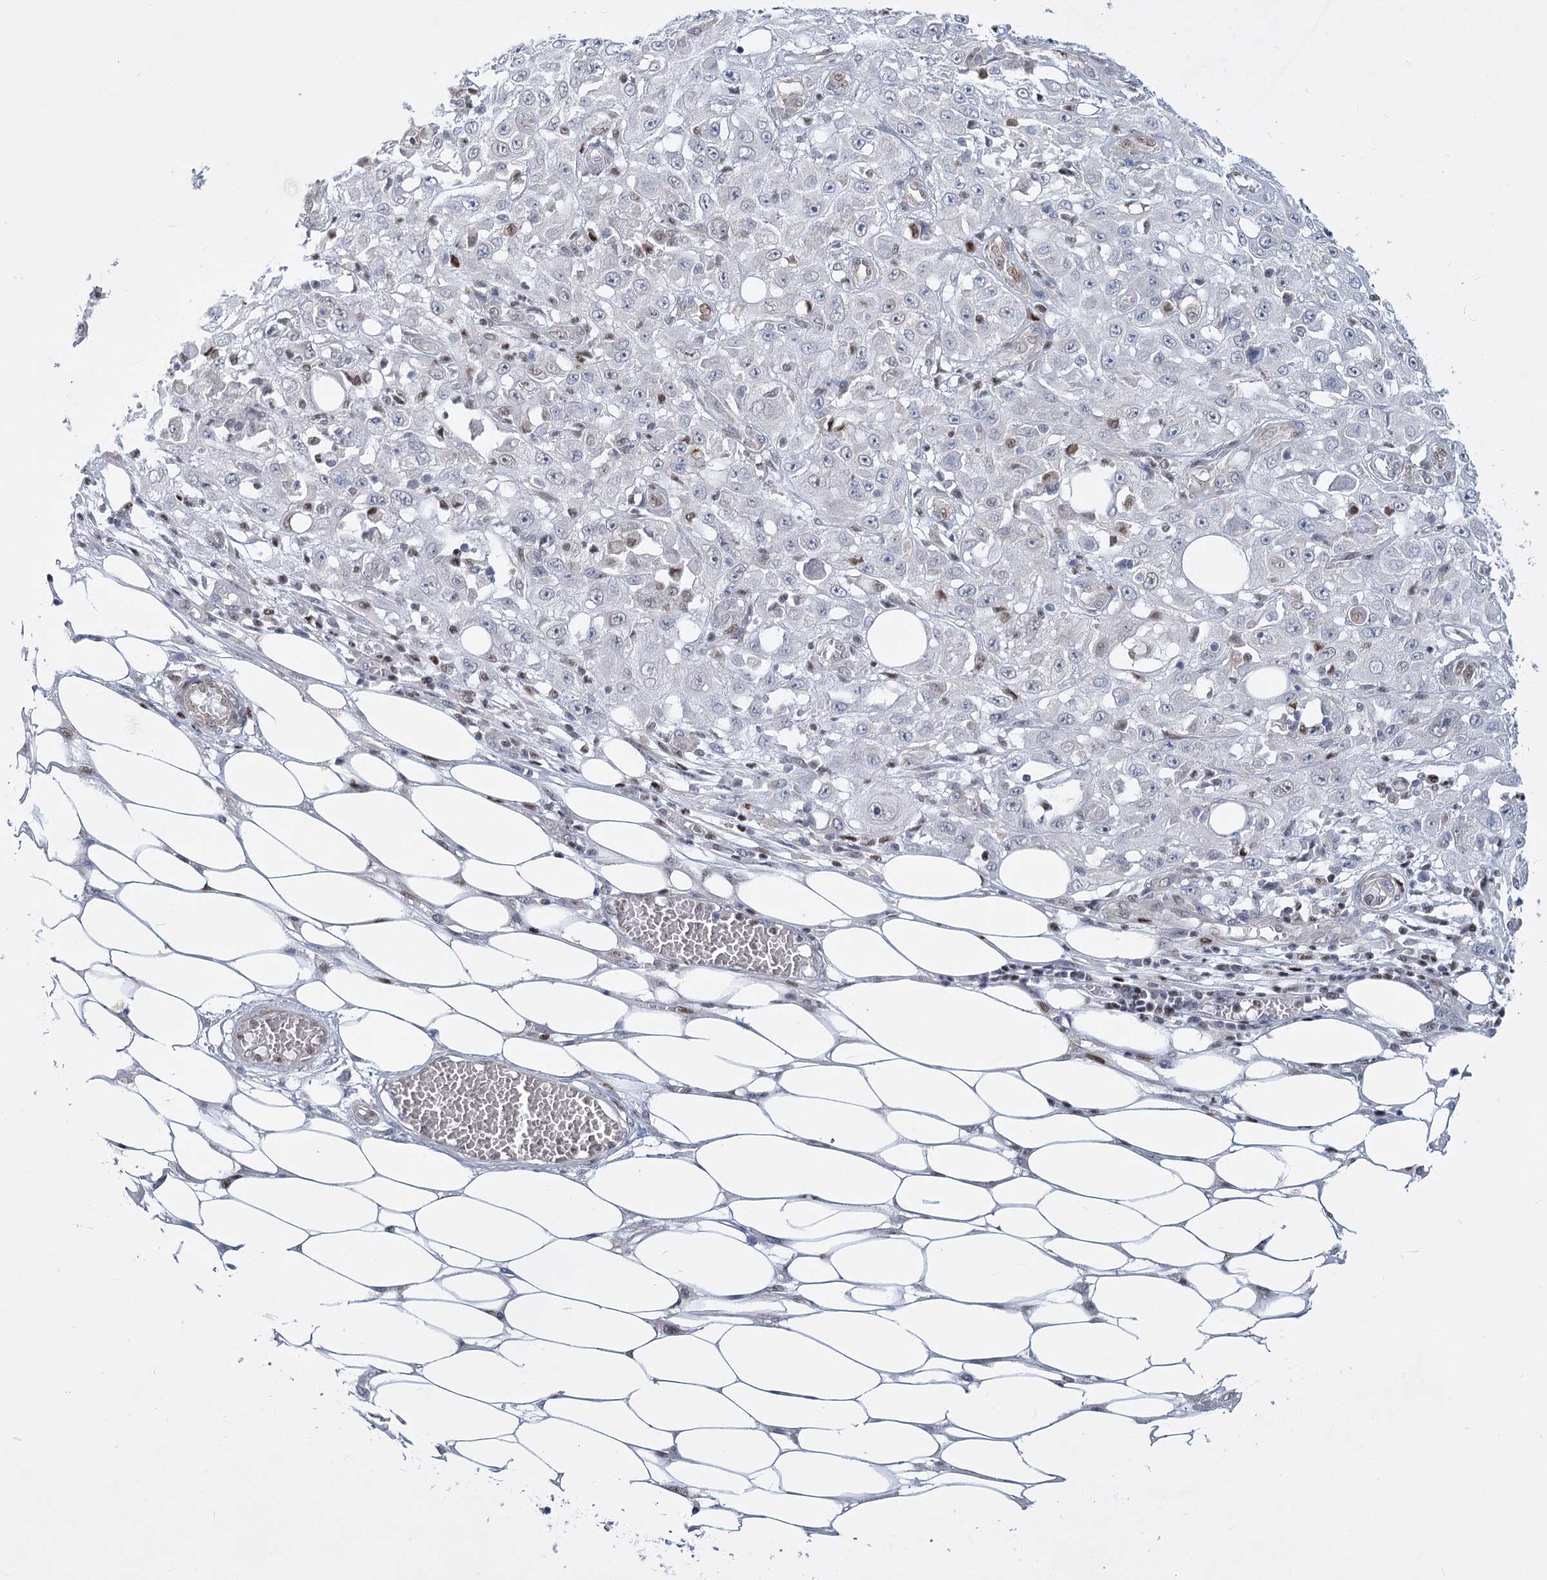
{"staining": {"intensity": "negative", "quantity": "none", "location": "none"}, "tissue": "skin cancer", "cell_type": "Tumor cells", "image_type": "cancer", "snomed": [{"axis": "morphology", "description": "Squamous cell carcinoma, NOS"}, {"axis": "morphology", "description": "Squamous cell carcinoma, metastatic, NOS"}, {"axis": "topography", "description": "Skin"}, {"axis": "topography", "description": "Lymph node"}], "caption": "Immunohistochemical staining of skin squamous cell carcinoma exhibits no significant positivity in tumor cells. (DAB (3,3'-diaminobenzidine) immunohistochemistry visualized using brightfield microscopy, high magnification).", "gene": "ARSI", "patient": {"sex": "male", "age": 75}}